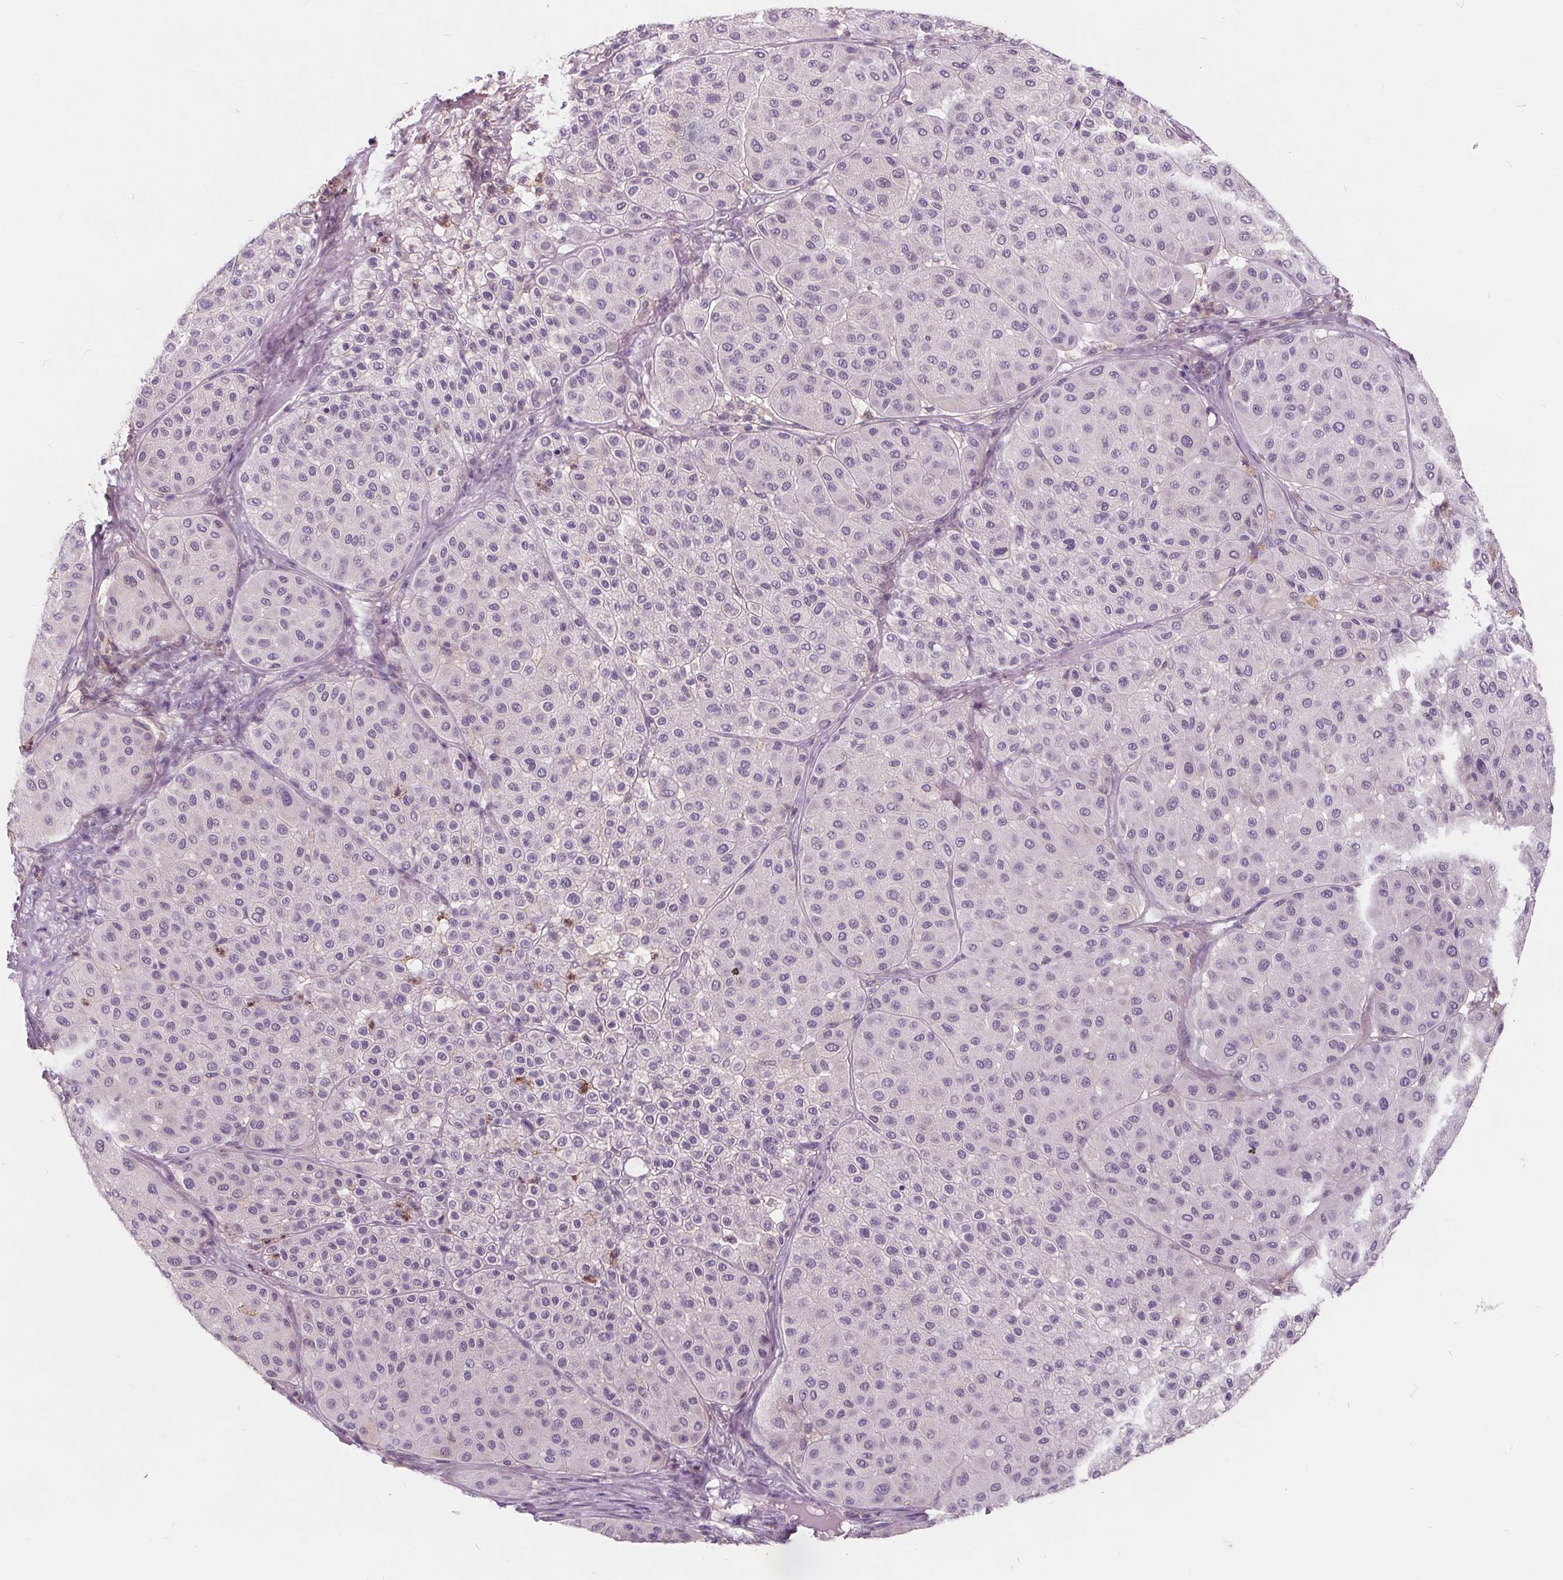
{"staining": {"intensity": "negative", "quantity": "none", "location": "none"}, "tissue": "melanoma", "cell_type": "Tumor cells", "image_type": "cancer", "snomed": [{"axis": "morphology", "description": "Malignant melanoma, Metastatic site"}, {"axis": "topography", "description": "Smooth muscle"}], "caption": "Histopathology image shows no protein expression in tumor cells of malignant melanoma (metastatic site) tissue. (DAB (3,3'-diaminobenzidine) IHC with hematoxylin counter stain).", "gene": "HAAO", "patient": {"sex": "male", "age": 41}}